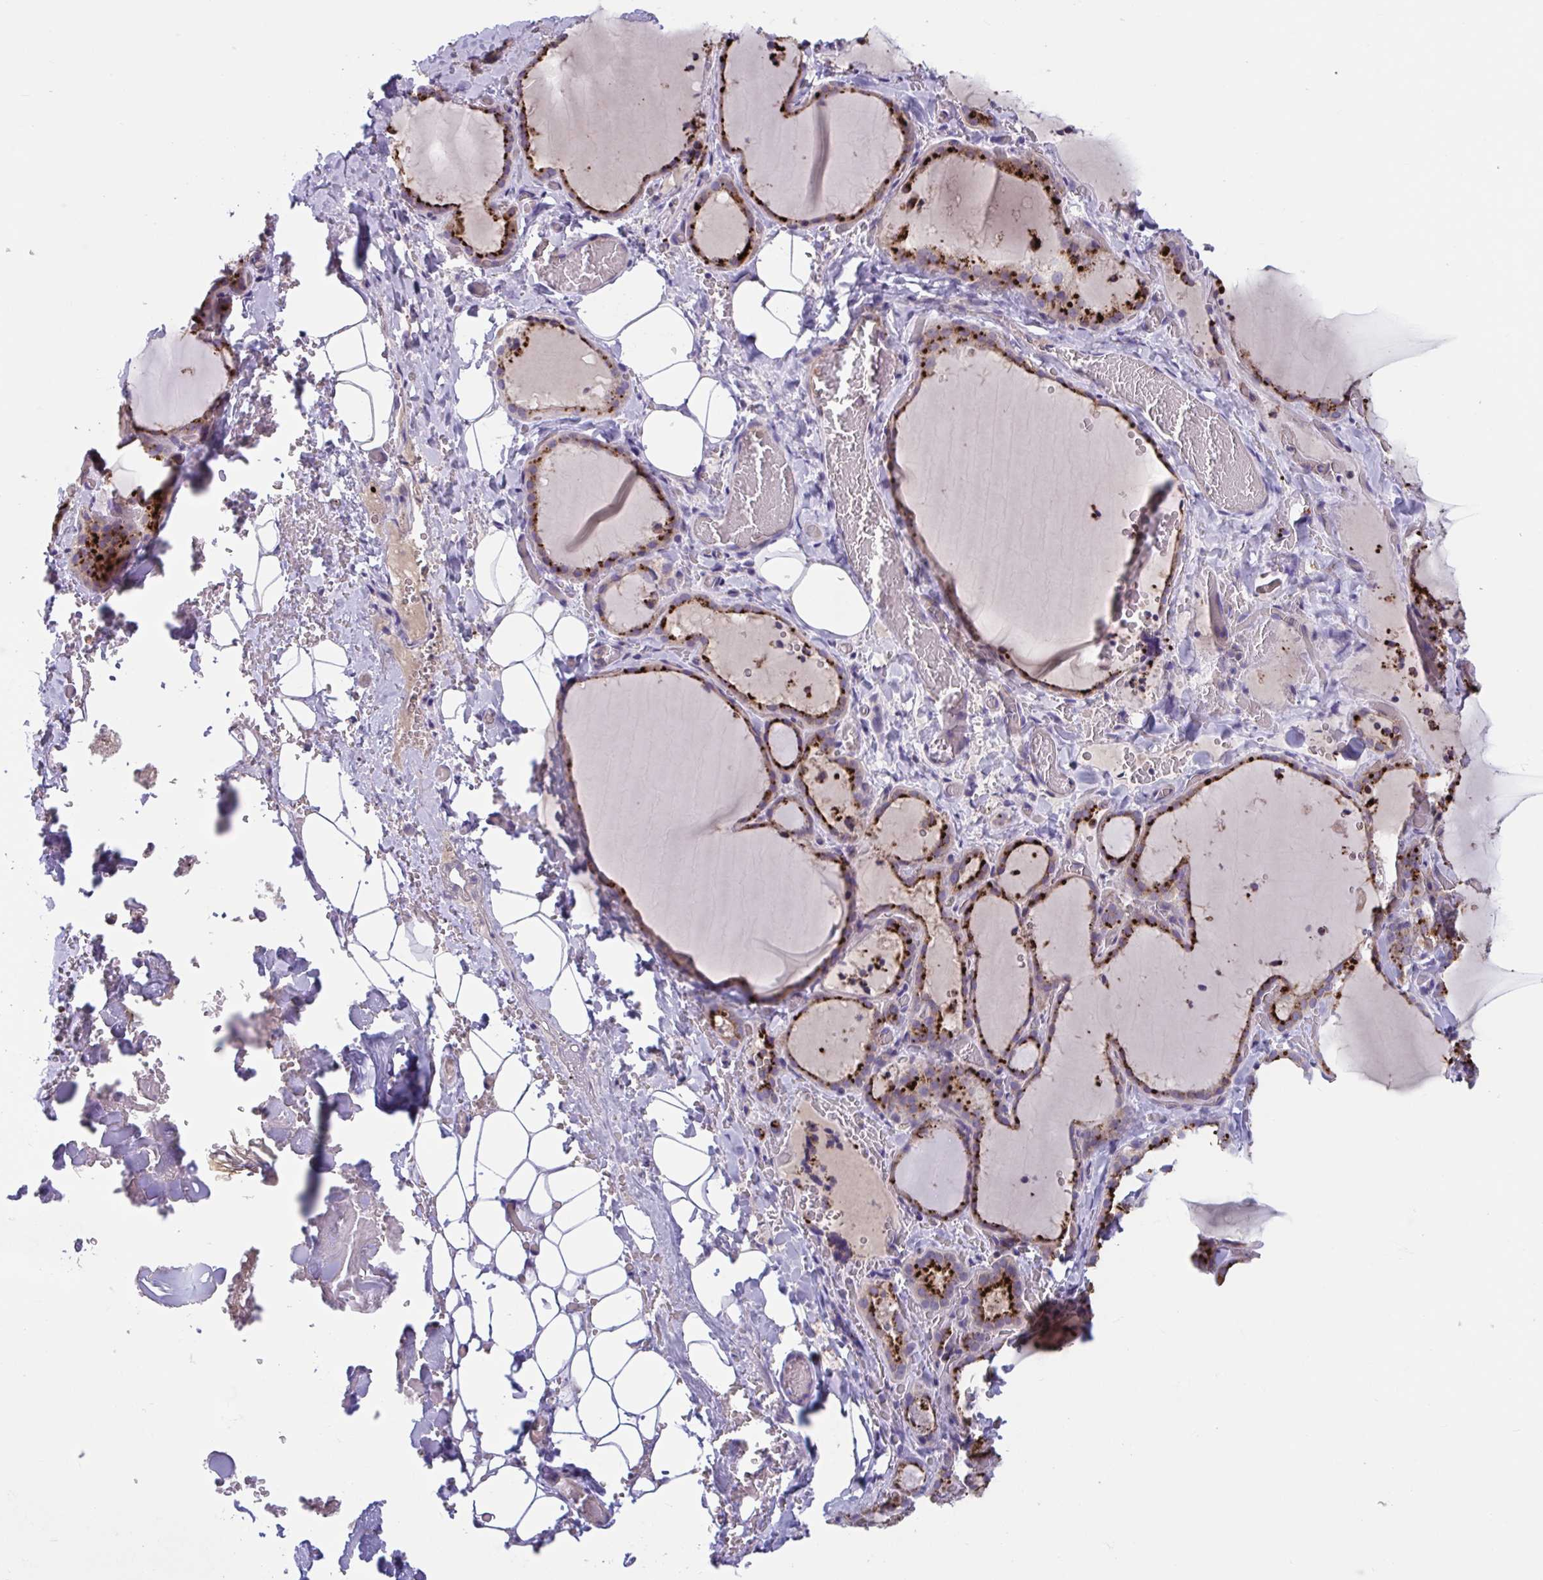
{"staining": {"intensity": "strong", "quantity": ">75%", "location": "cytoplasmic/membranous"}, "tissue": "thyroid gland", "cell_type": "Glandular cells", "image_type": "normal", "snomed": [{"axis": "morphology", "description": "Normal tissue, NOS"}, {"axis": "topography", "description": "Thyroid gland"}], "caption": "IHC of normal human thyroid gland displays high levels of strong cytoplasmic/membranous positivity in approximately >75% of glandular cells.", "gene": "WNT9B", "patient": {"sex": "female", "age": 22}}